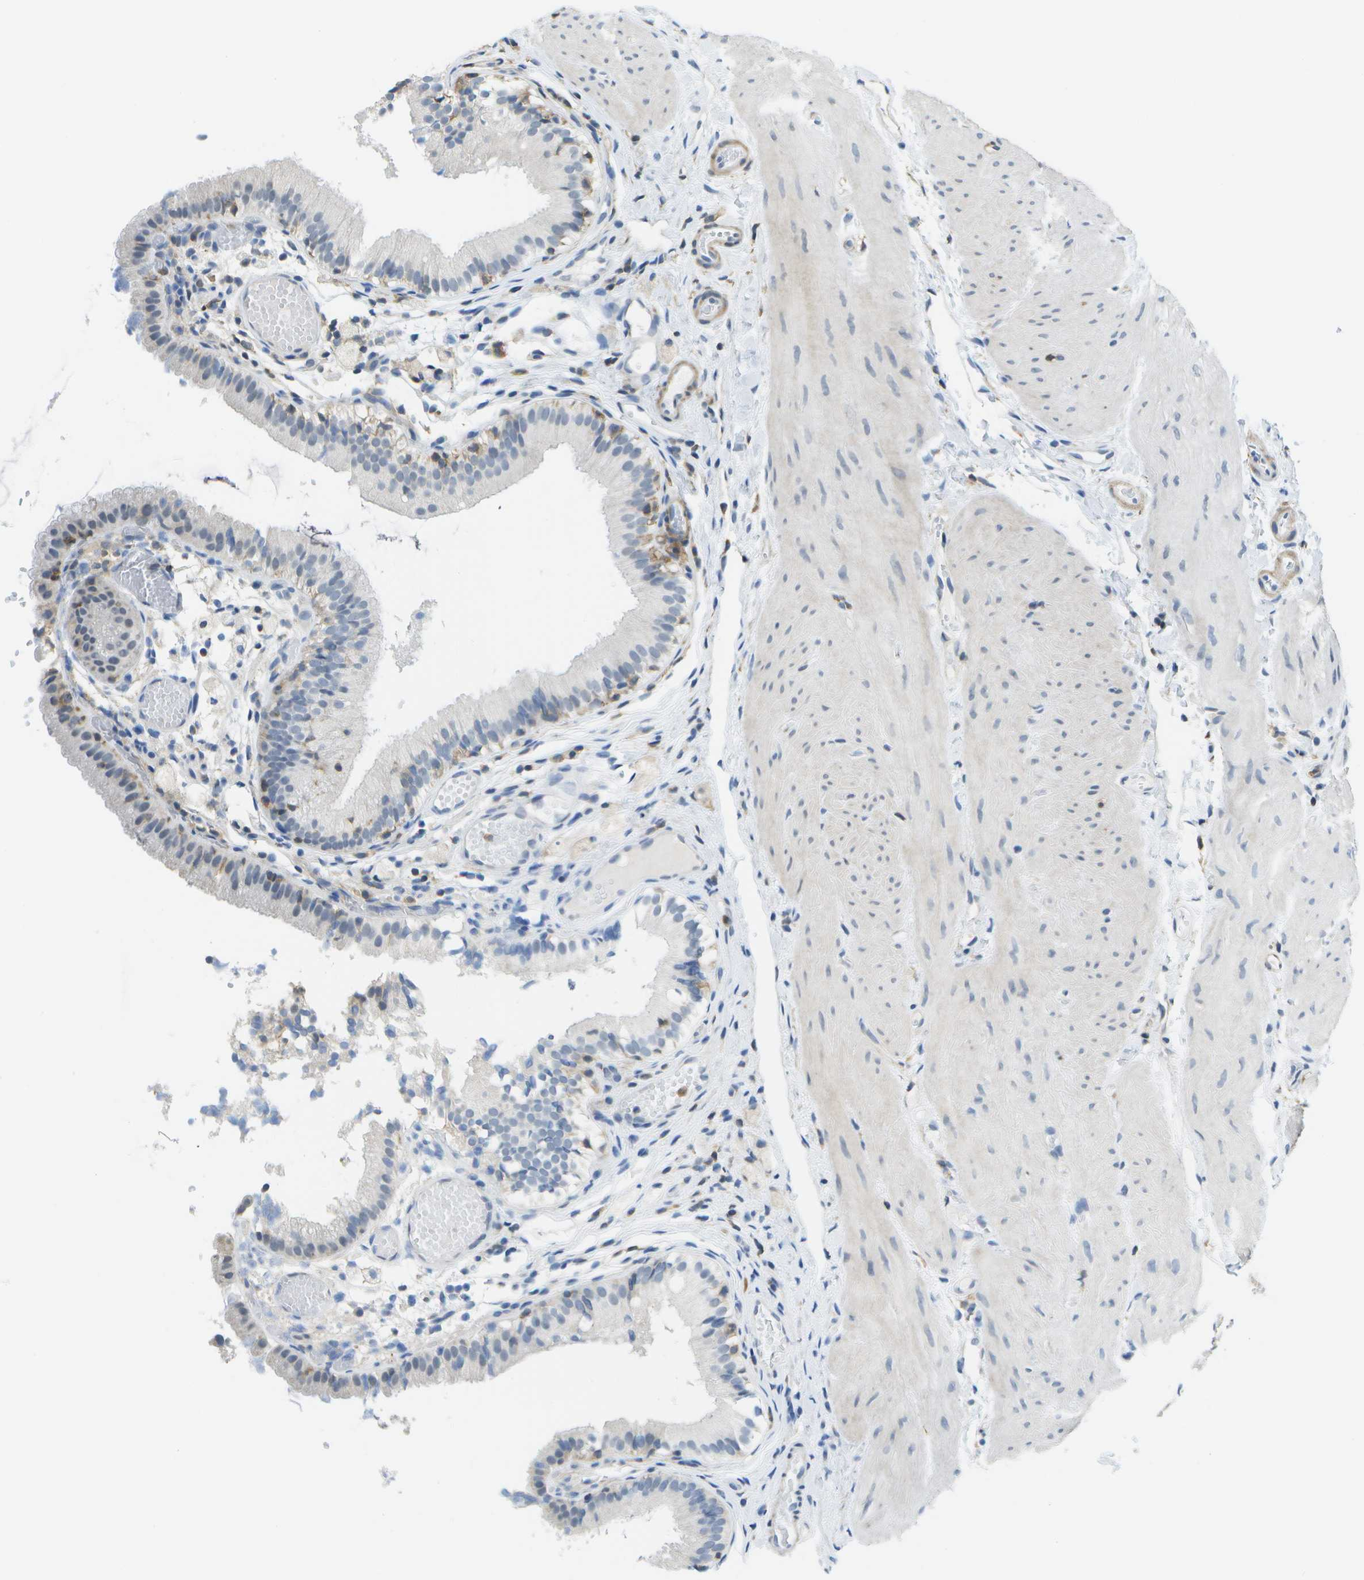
{"staining": {"intensity": "weak", "quantity": "<25%", "location": "cytoplasmic/membranous"}, "tissue": "gallbladder", "cell_type": "Glandular cells", "image_type": "normal", "snomed": [{"axis": "morphology", "description": "Normal tissue, NOS"}, {"axis": "topography", "description": "Gallbladder"}], "caption": "Immunohistochemistry (IHC) micrograph of normal gallbladder stained for a protein (brown), which shows no positivity in glandular cells.", "gene": "RCSD1", "patient": {"sex": "female", "age": 26}}